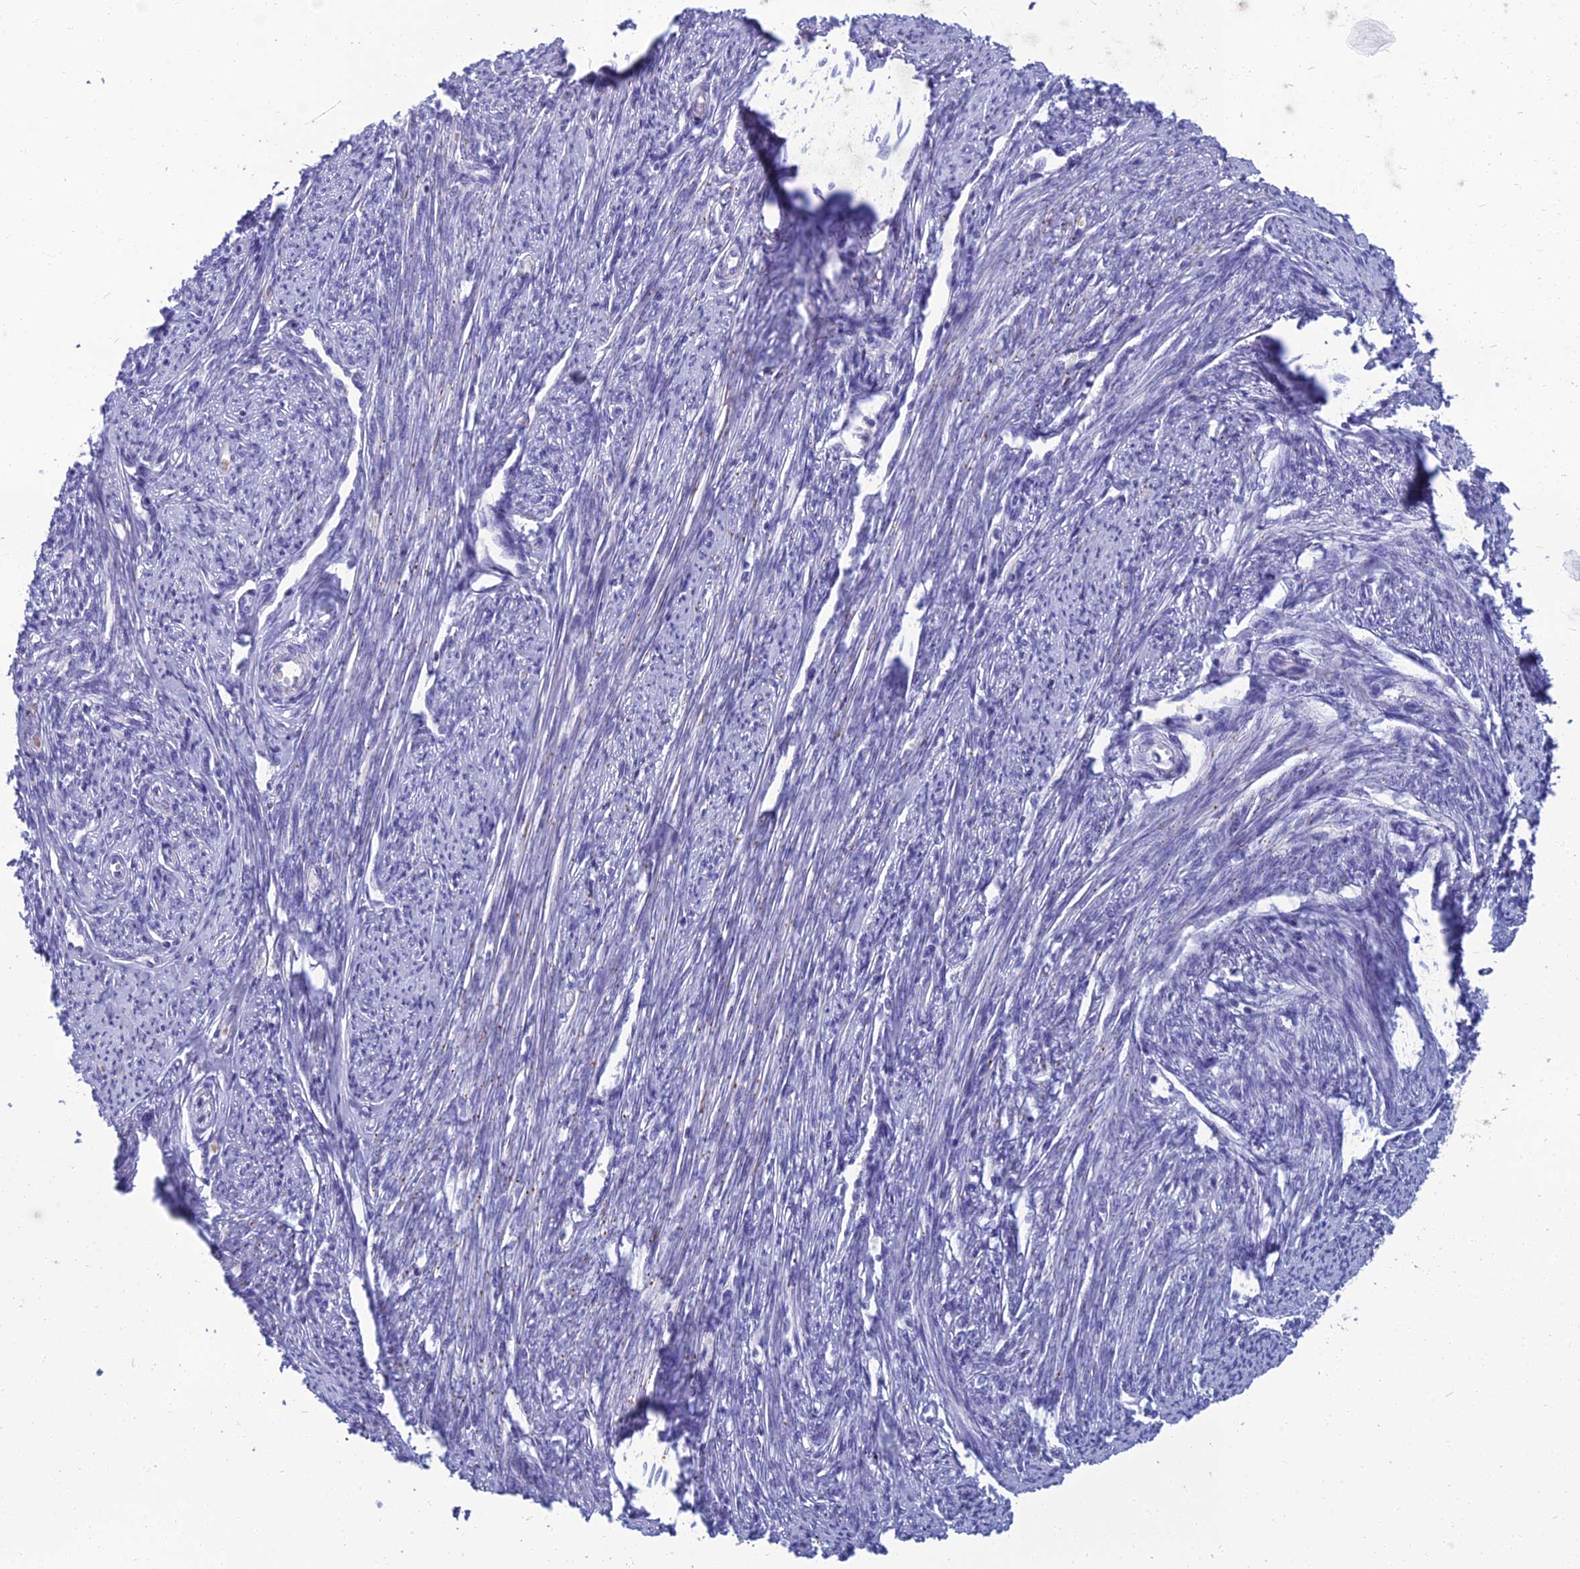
{"staining": {"intensity": "negative", "quantity": "none", "location": "none"}, "tissue": "smooth muscle", "cell_type": "Smooth muscle cells", "image_type": "normal", "snomed": [{"axis": "morphology", "description": "Normal tissue, NOS"}, {"axis": "topography", "description": "Smooth muscle"}, {"axis": "topography", "description": "Uterus"}], "caption": "This photomicrograph is of normal smooth muscle stained with immunohistochemistry to label a protein in brown with the nuclei are counter-stained blue. There is no positivity in smooth muscle cells.", "gene": "SPTLC3", "patient": {"sex": "female", "age": 59}}